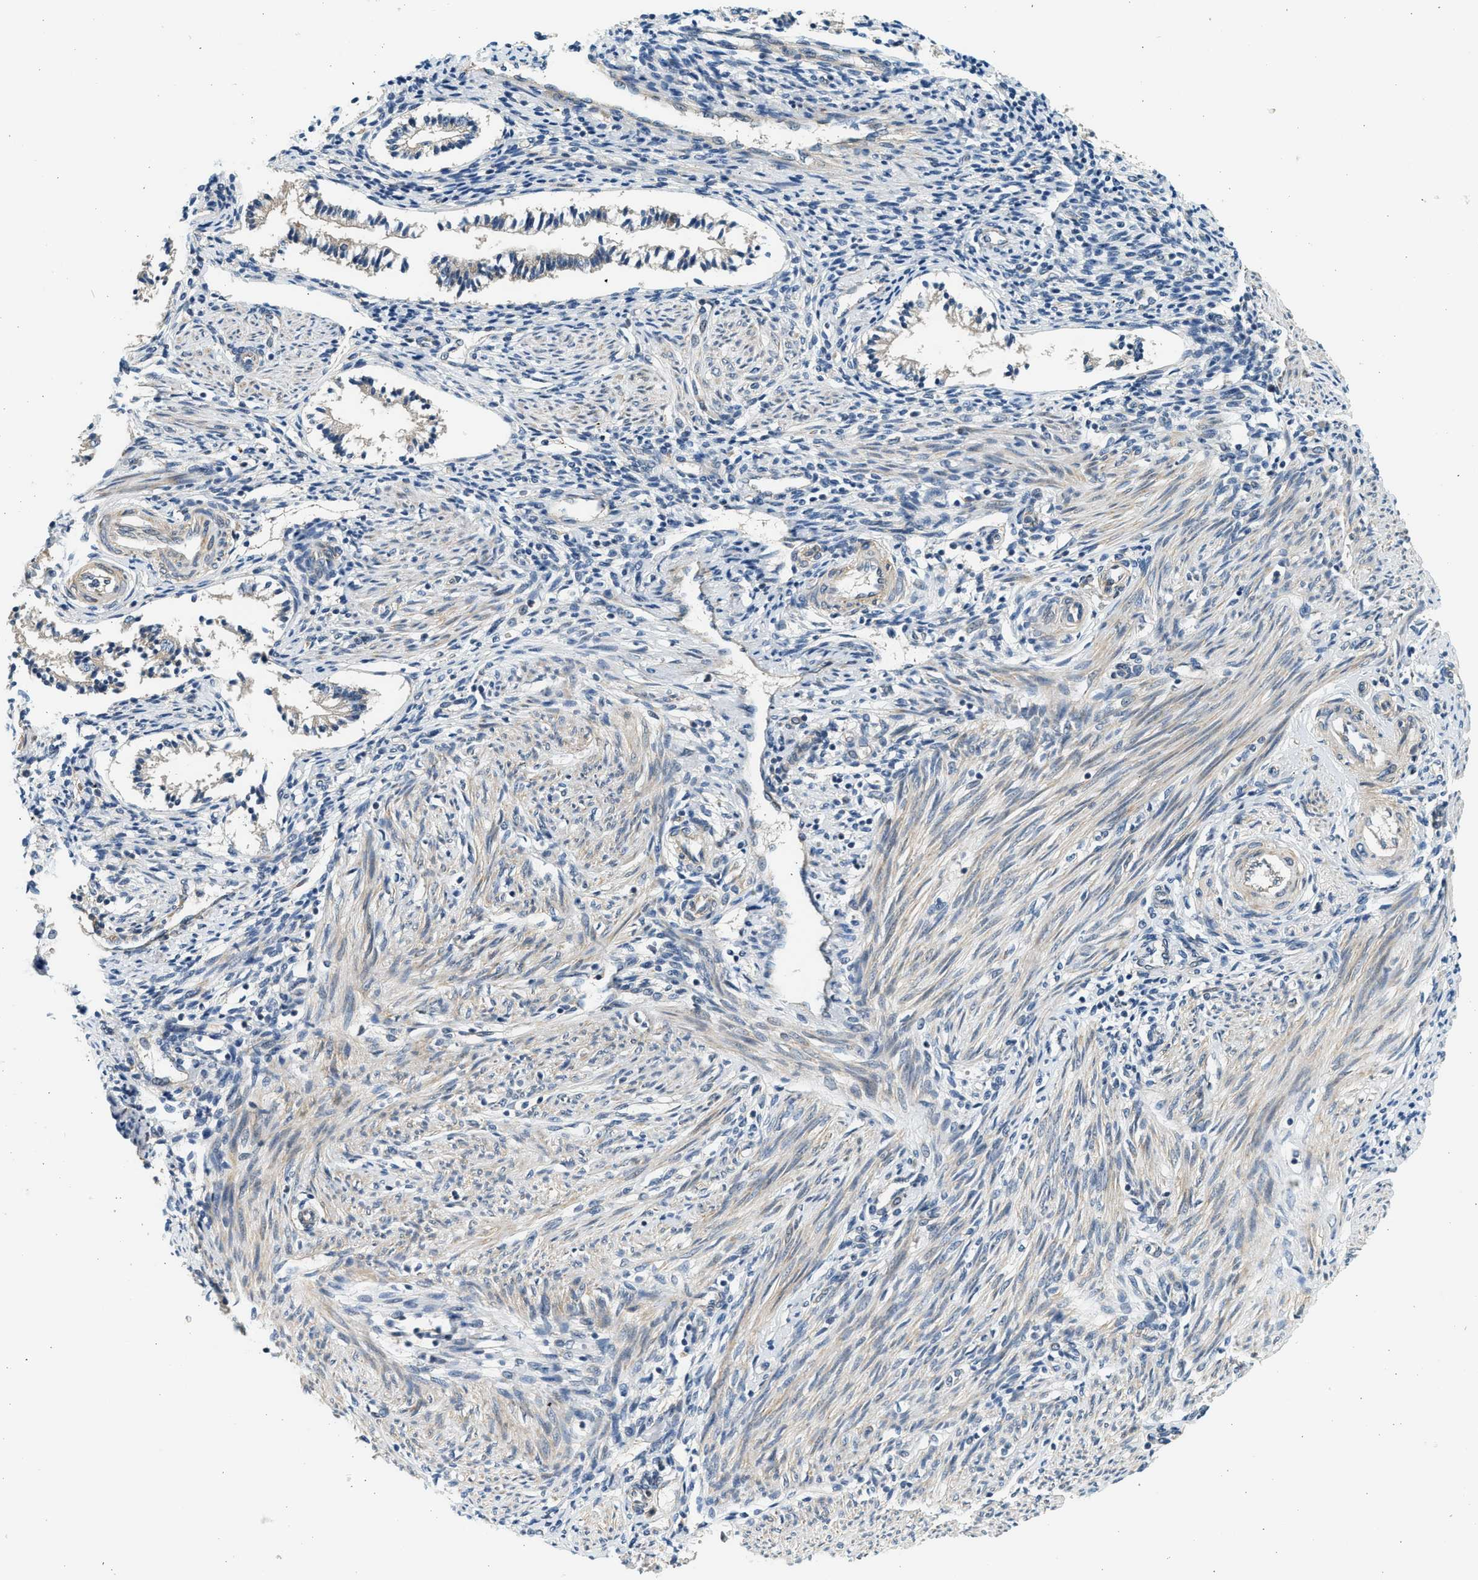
{"staining": {"intensity": "weak", "quantity": "<25%", "location": "cytoplasmic/membranous"}, "tissue": "endometrium", "cell_type": "Cells in endometrial stroma", "image_type": "normal", "snomed": [{"axis": "morphology", "description": "Normal tissue, NOS"}, {"axis": "topography", "description": "Endometrium"}], "caption": "IHC of unremarkable endometrium shows no positivity in cells in endometrial stroma.", "gene": "KDELR2", "patient": {"sex": "female", "age": 42}}